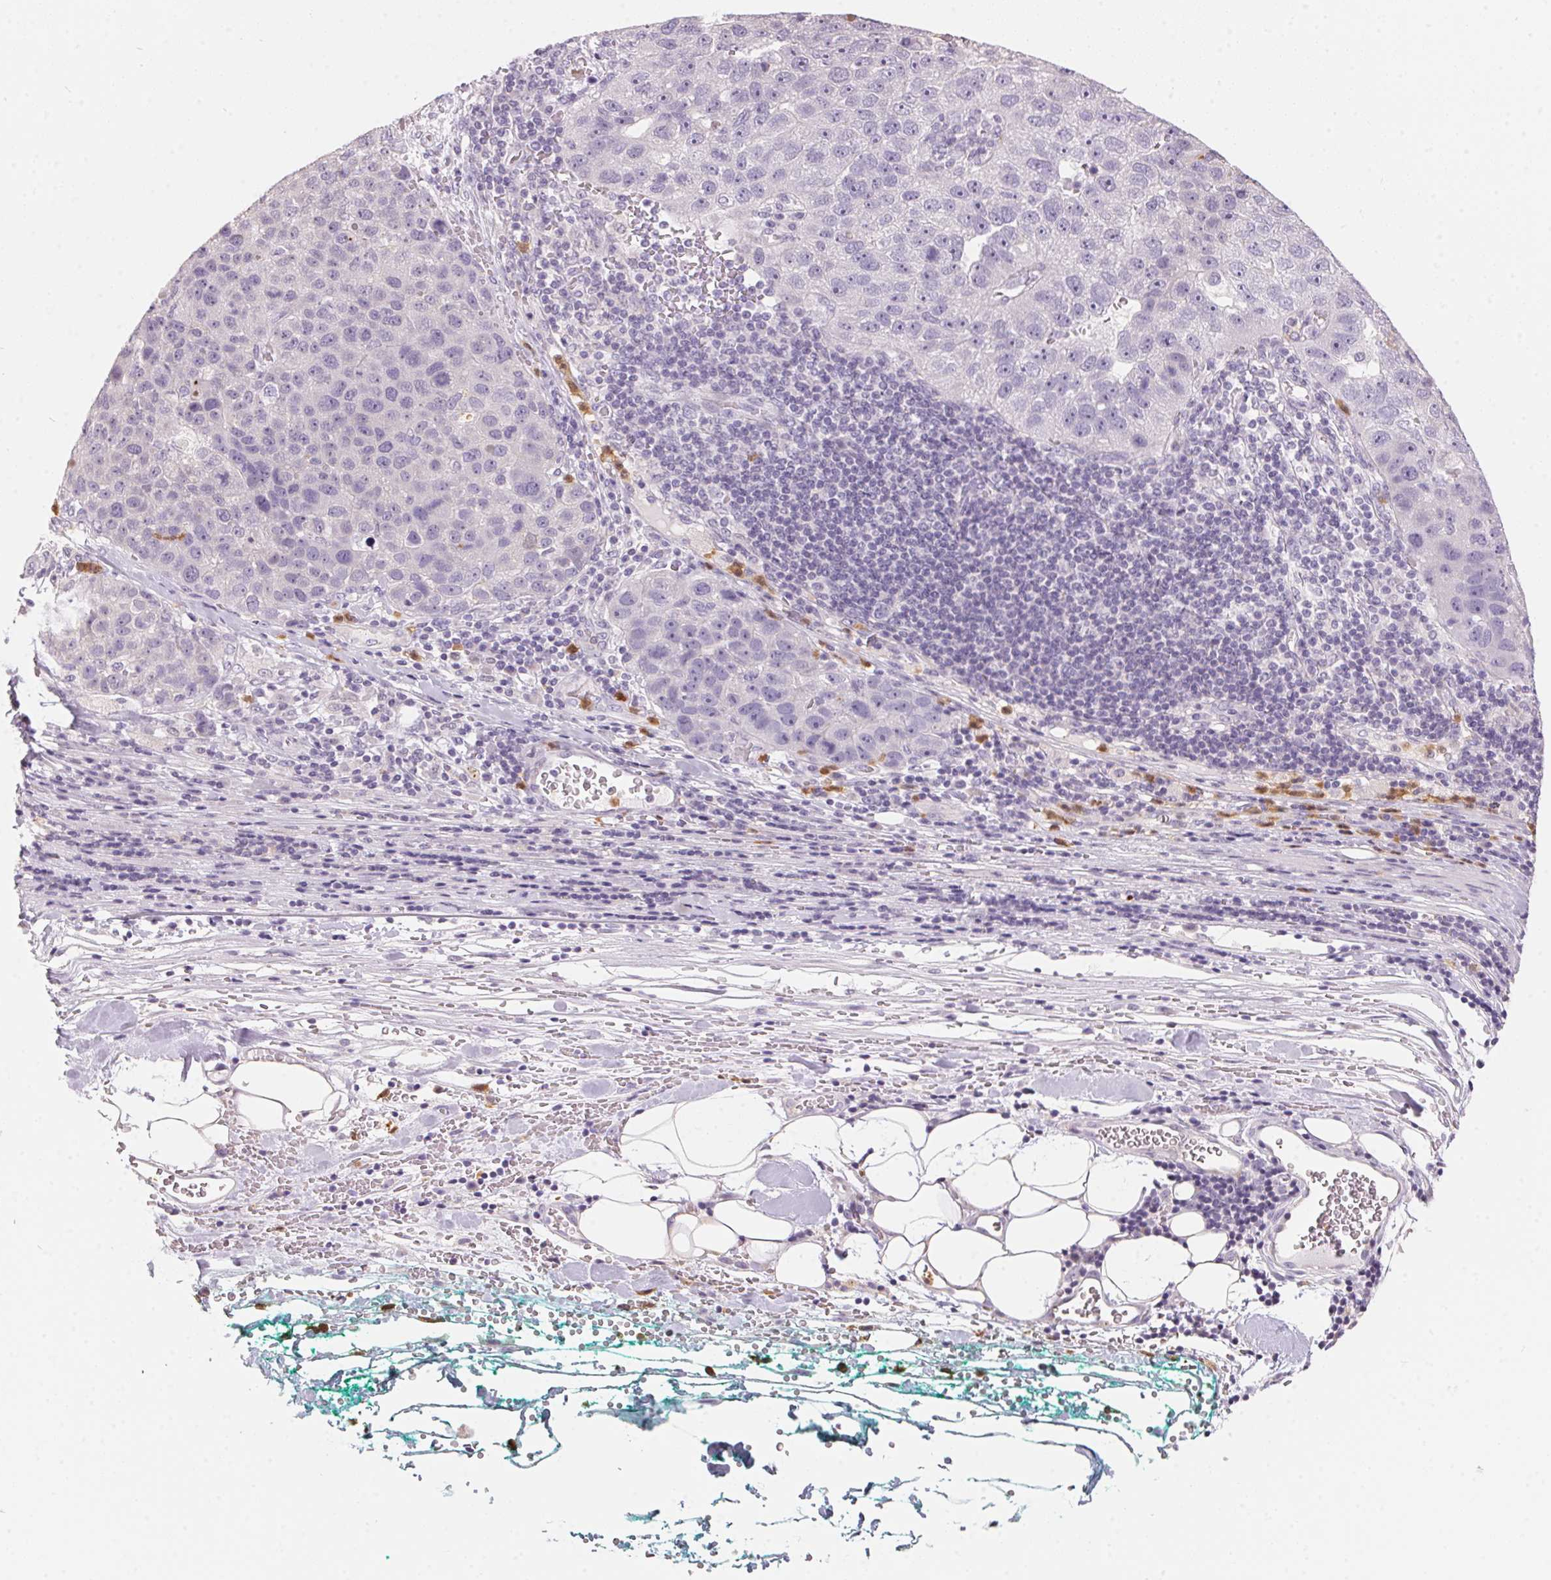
{"staining": {"intensity": "negative", "quantity": "none", "location": "none"}, "tissue": "pancreatic cancer", "cell_type": "Tumor cells", "image_type": "cancer", "snomed": [{"axis": "morphology", "description": "Adenocarcinoma, NOS"}, {"axis": "topography", "description": "Pancreas"}], "caption": "This is an IHC micrograph of human adenocarcinoma (pancreatic). There is no expression in tumor cells.", "gene": "SERPINB1", "patient": {"sex": "female", "age": 61}}